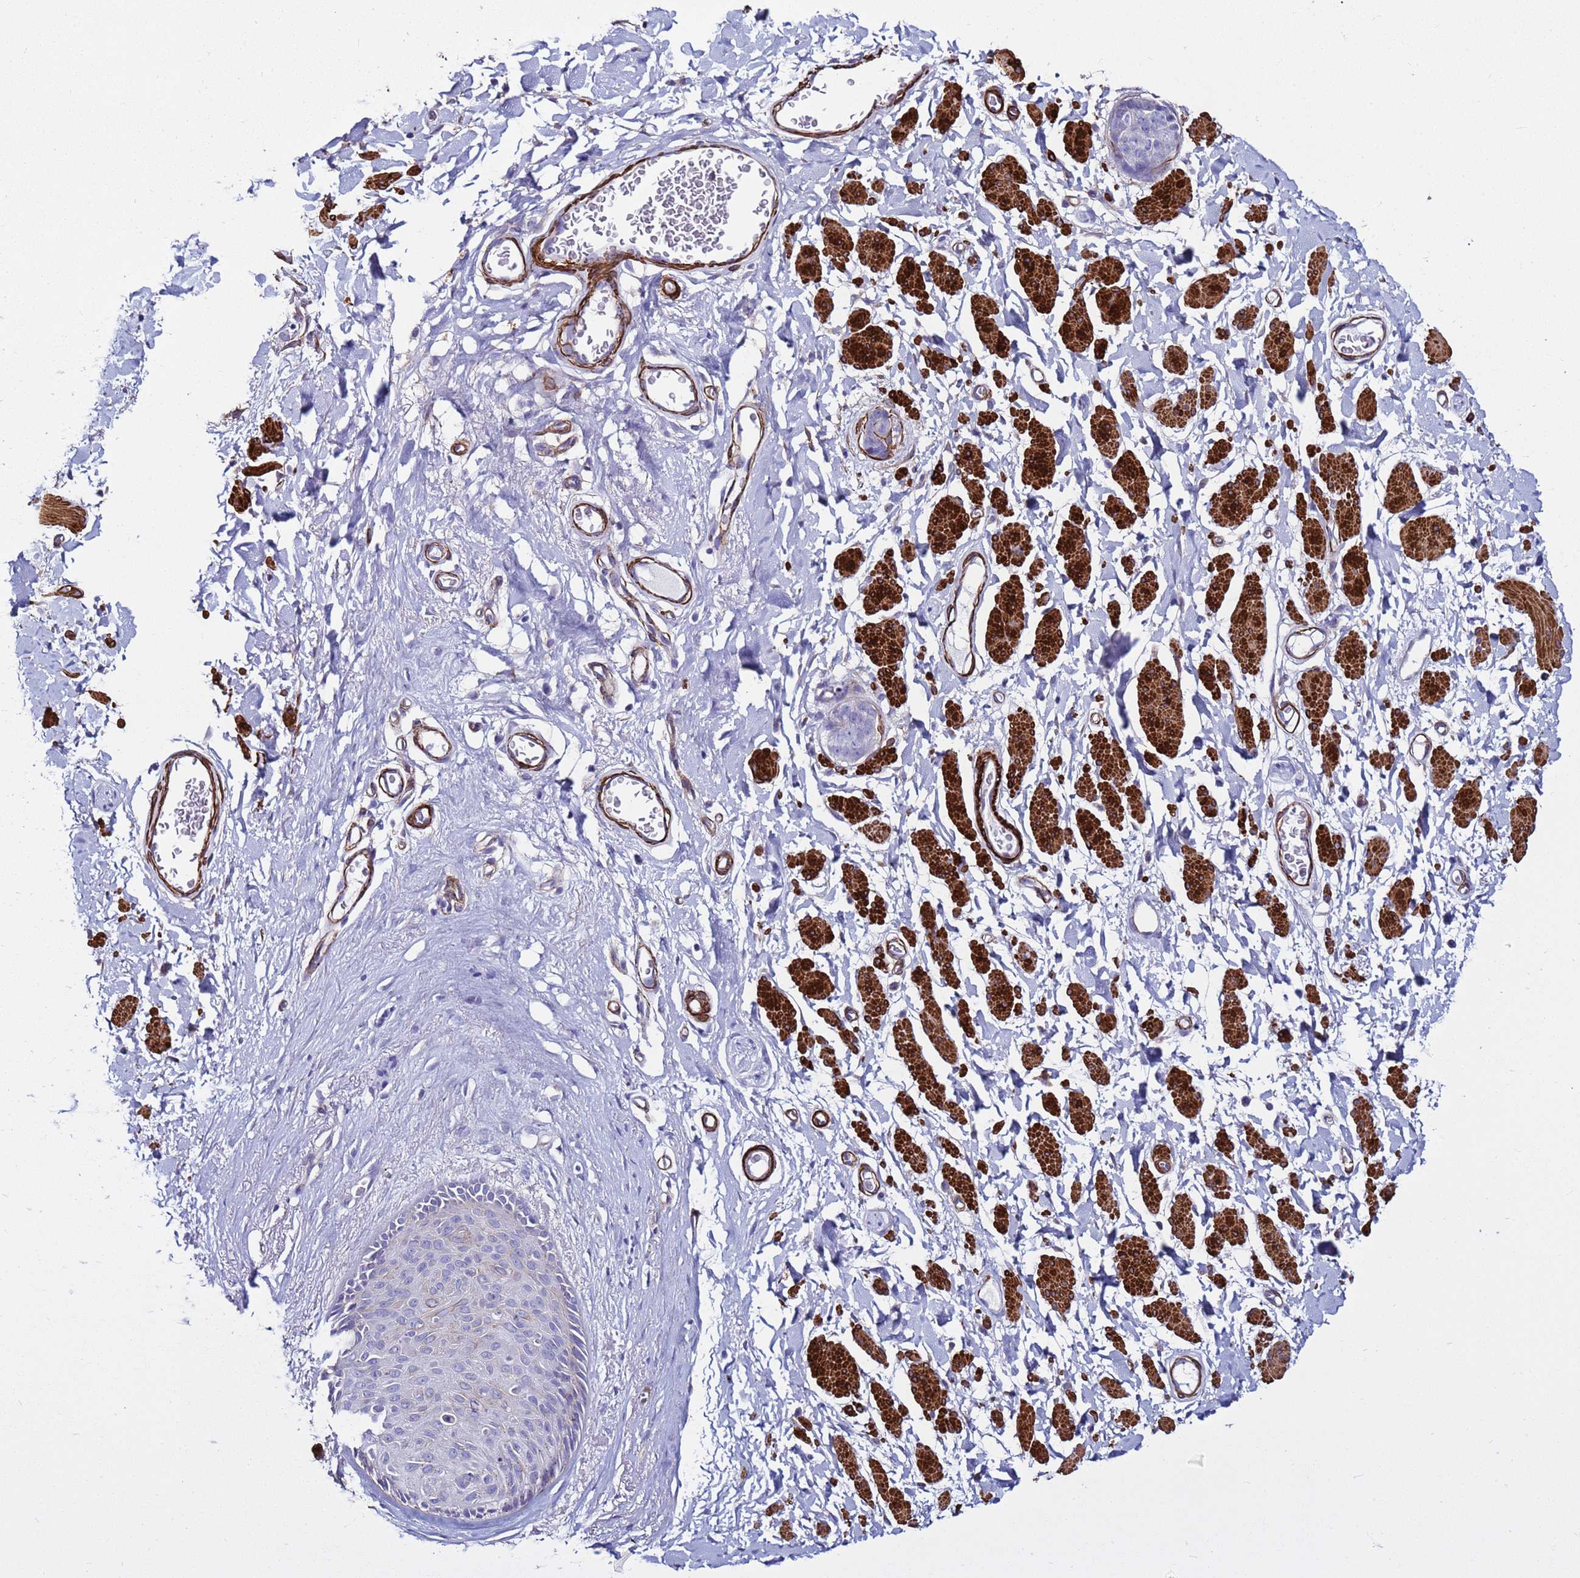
{"staining": {"intensity": "negative", "quantity": "none", "location": "none"}, "tissue": "skin cancer", "cell_type": "Tumor cells", "image_type": "cancer", "snomed": [{"axis": "morphology", "description": "Squamous cell carcinoma, NOS"}, {"axis": "topography", "description": "Skin"}, {"axis": "topography", "description": "Vulva"}], "caption": "DAB immunohistochemical staining of skin cancer exhibits no significant positivity in tumor cells. (DAB (3,3'-diaminobenzidine) IHC, high magnification).", "gene": "RABL2B", "patient": {"sex": "female", "age": 85}}